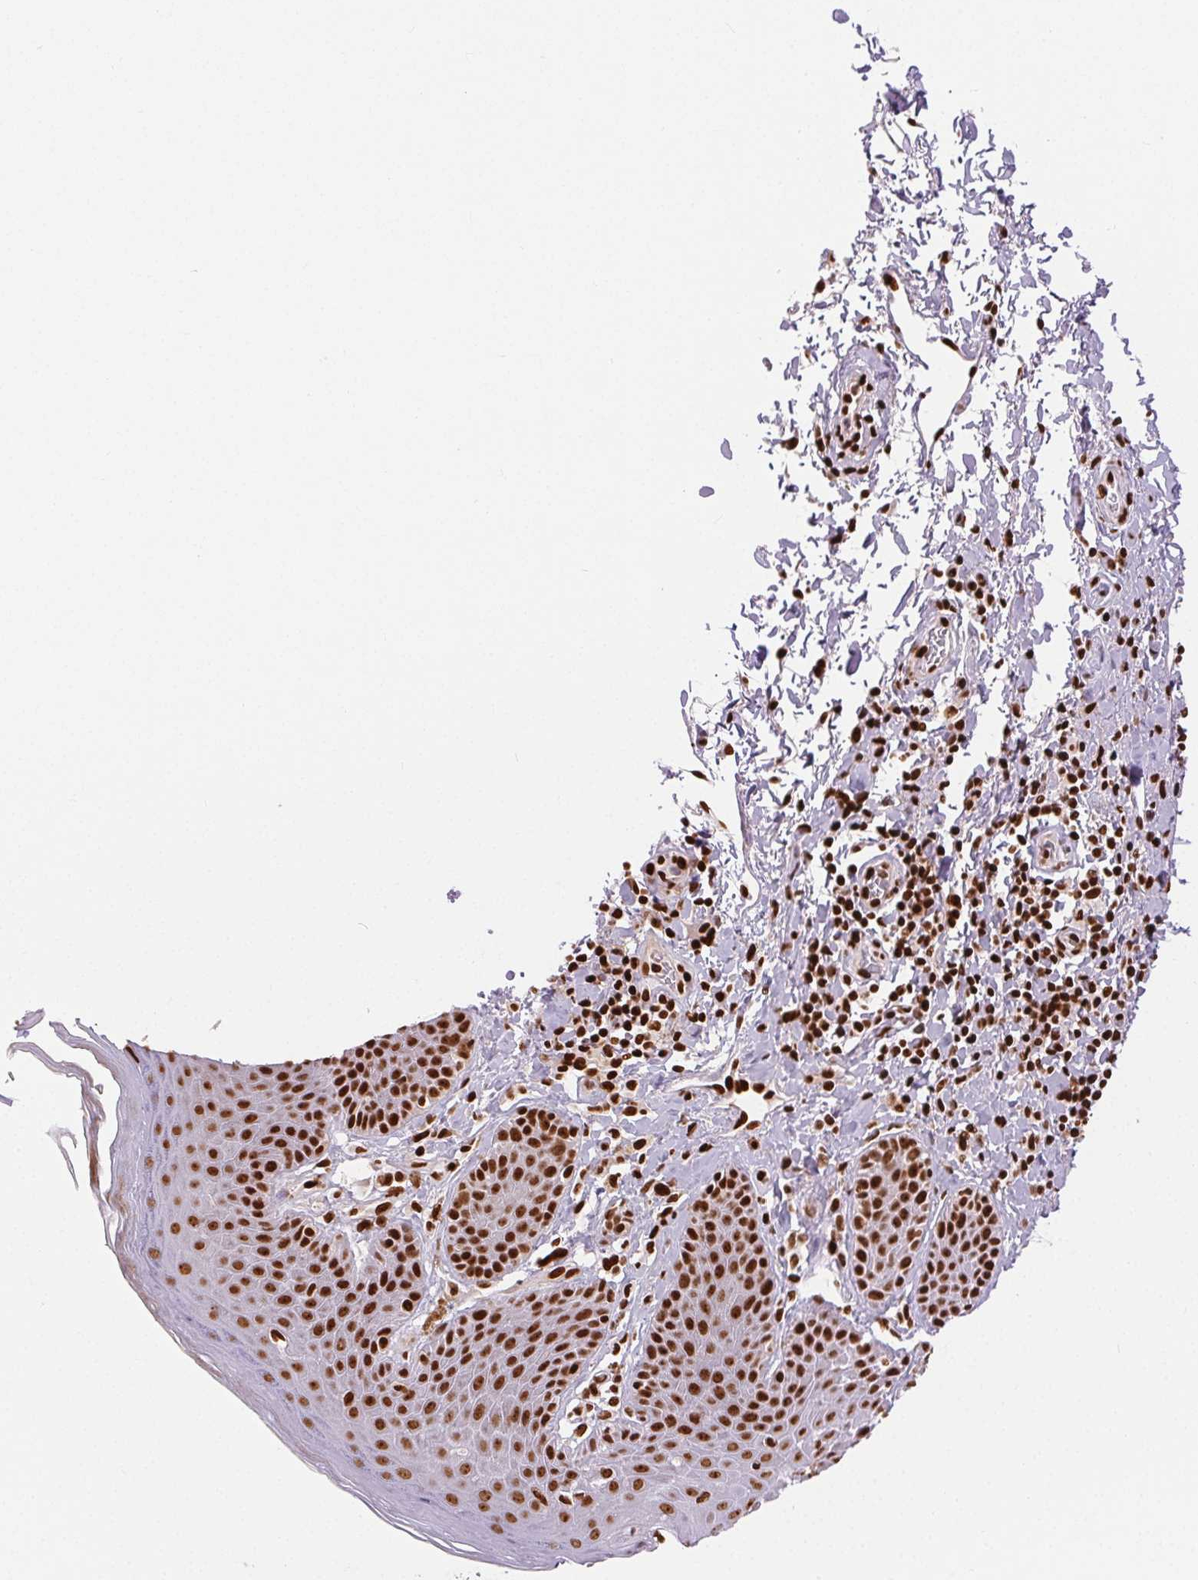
{"staining": {"intensity": "strong", "quantity": ">75%", "location": "nuclear"}, "tissue": "skin", "cell_type": "Epidermal cells", "image_type": "normal", "snomed": [{"axis": "morphology", "description": "Normal tissue, NOS"}, {"axis": "topography", "description": "Anal"}, {"axis": "topography", "description": "Peripheral nerve tissue"}], "caption": "Immunohistochemical staining of benign skin shows strong nuclear protein expression in about >75% of epidermal cells. The protein of interest is shown in brown color, while the nuclei are stained blue.", "gene": "ZNF80", "patient": {"sex": "male", "age": 51}}